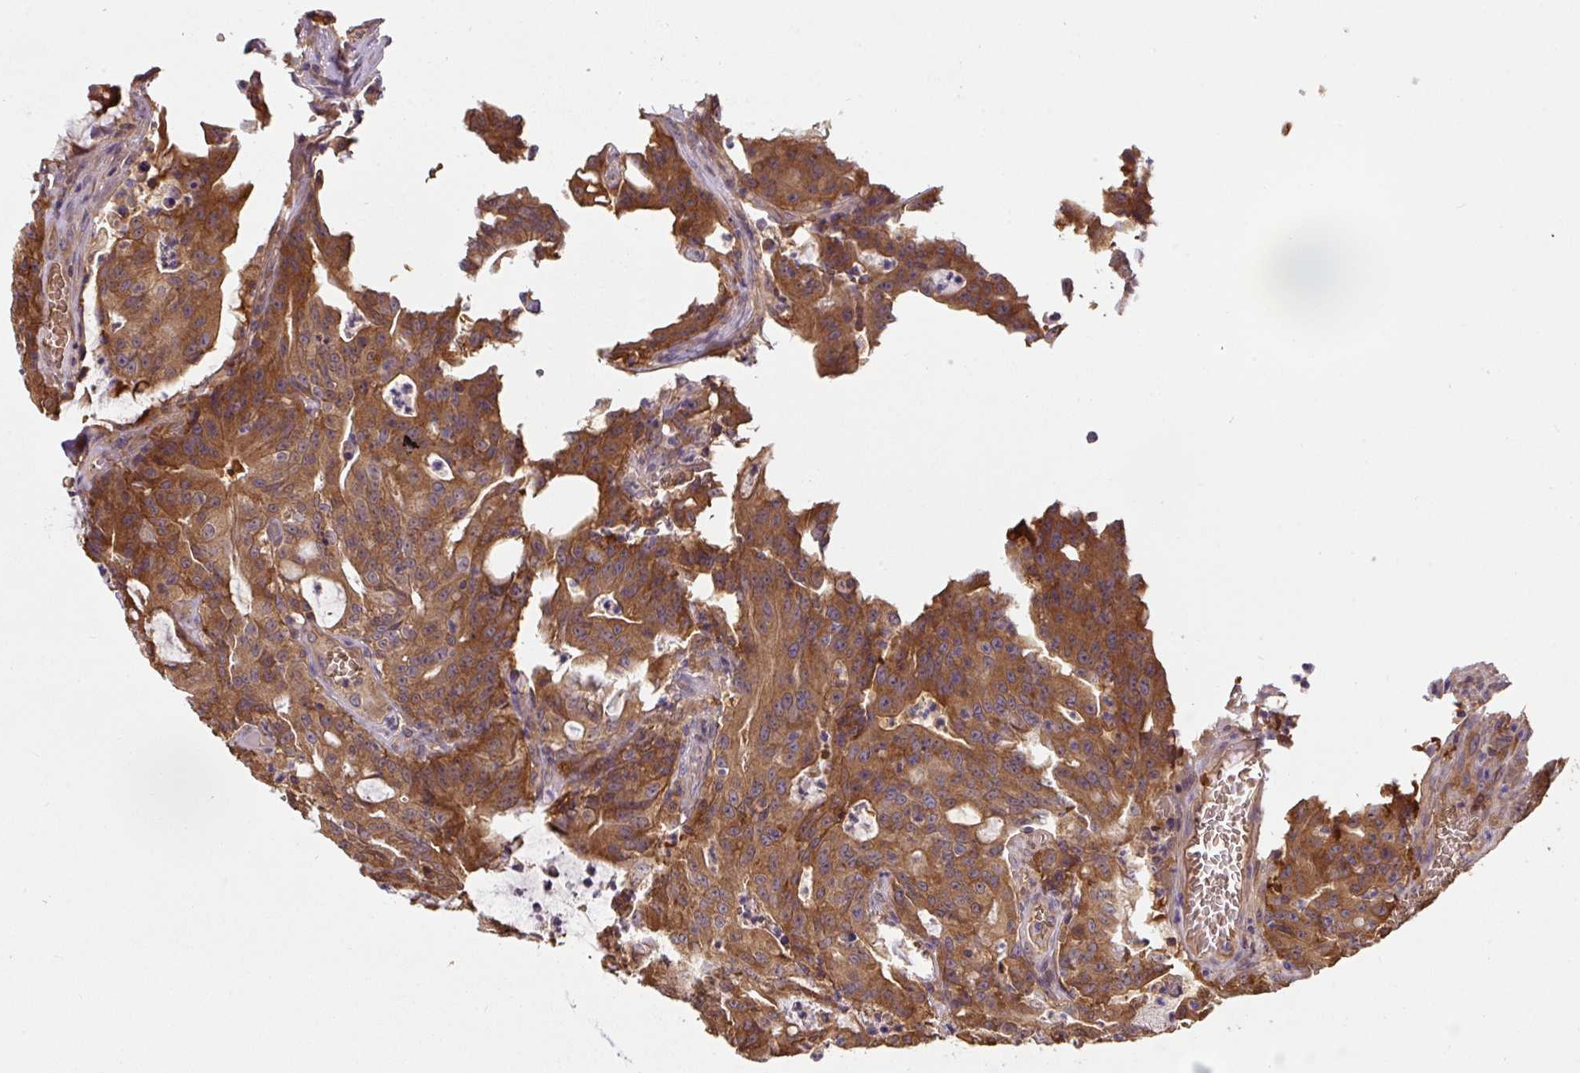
{"staining": {"intensity": "strong", "quantity": ">75%", "location": "cytoplasmic/membranous"}, "tissue": "colorectal cancer", "cell_type": "Tumor cells", "image_type": "cancer", "snomed": [{"axis": "morphology", "description": "Adenocarcinoma, NOS"}, {"axis": "topography", "description": "Colon"}], "caption": "Adenocarcinoma (colorectal) tissue demonstrates strong cytoplasmic/membranous positivity in about >75% of tumor cells, visualized by immunohistochemistry.", "gene": "ST13", "patient": {"sex": "male", "age": 83}}